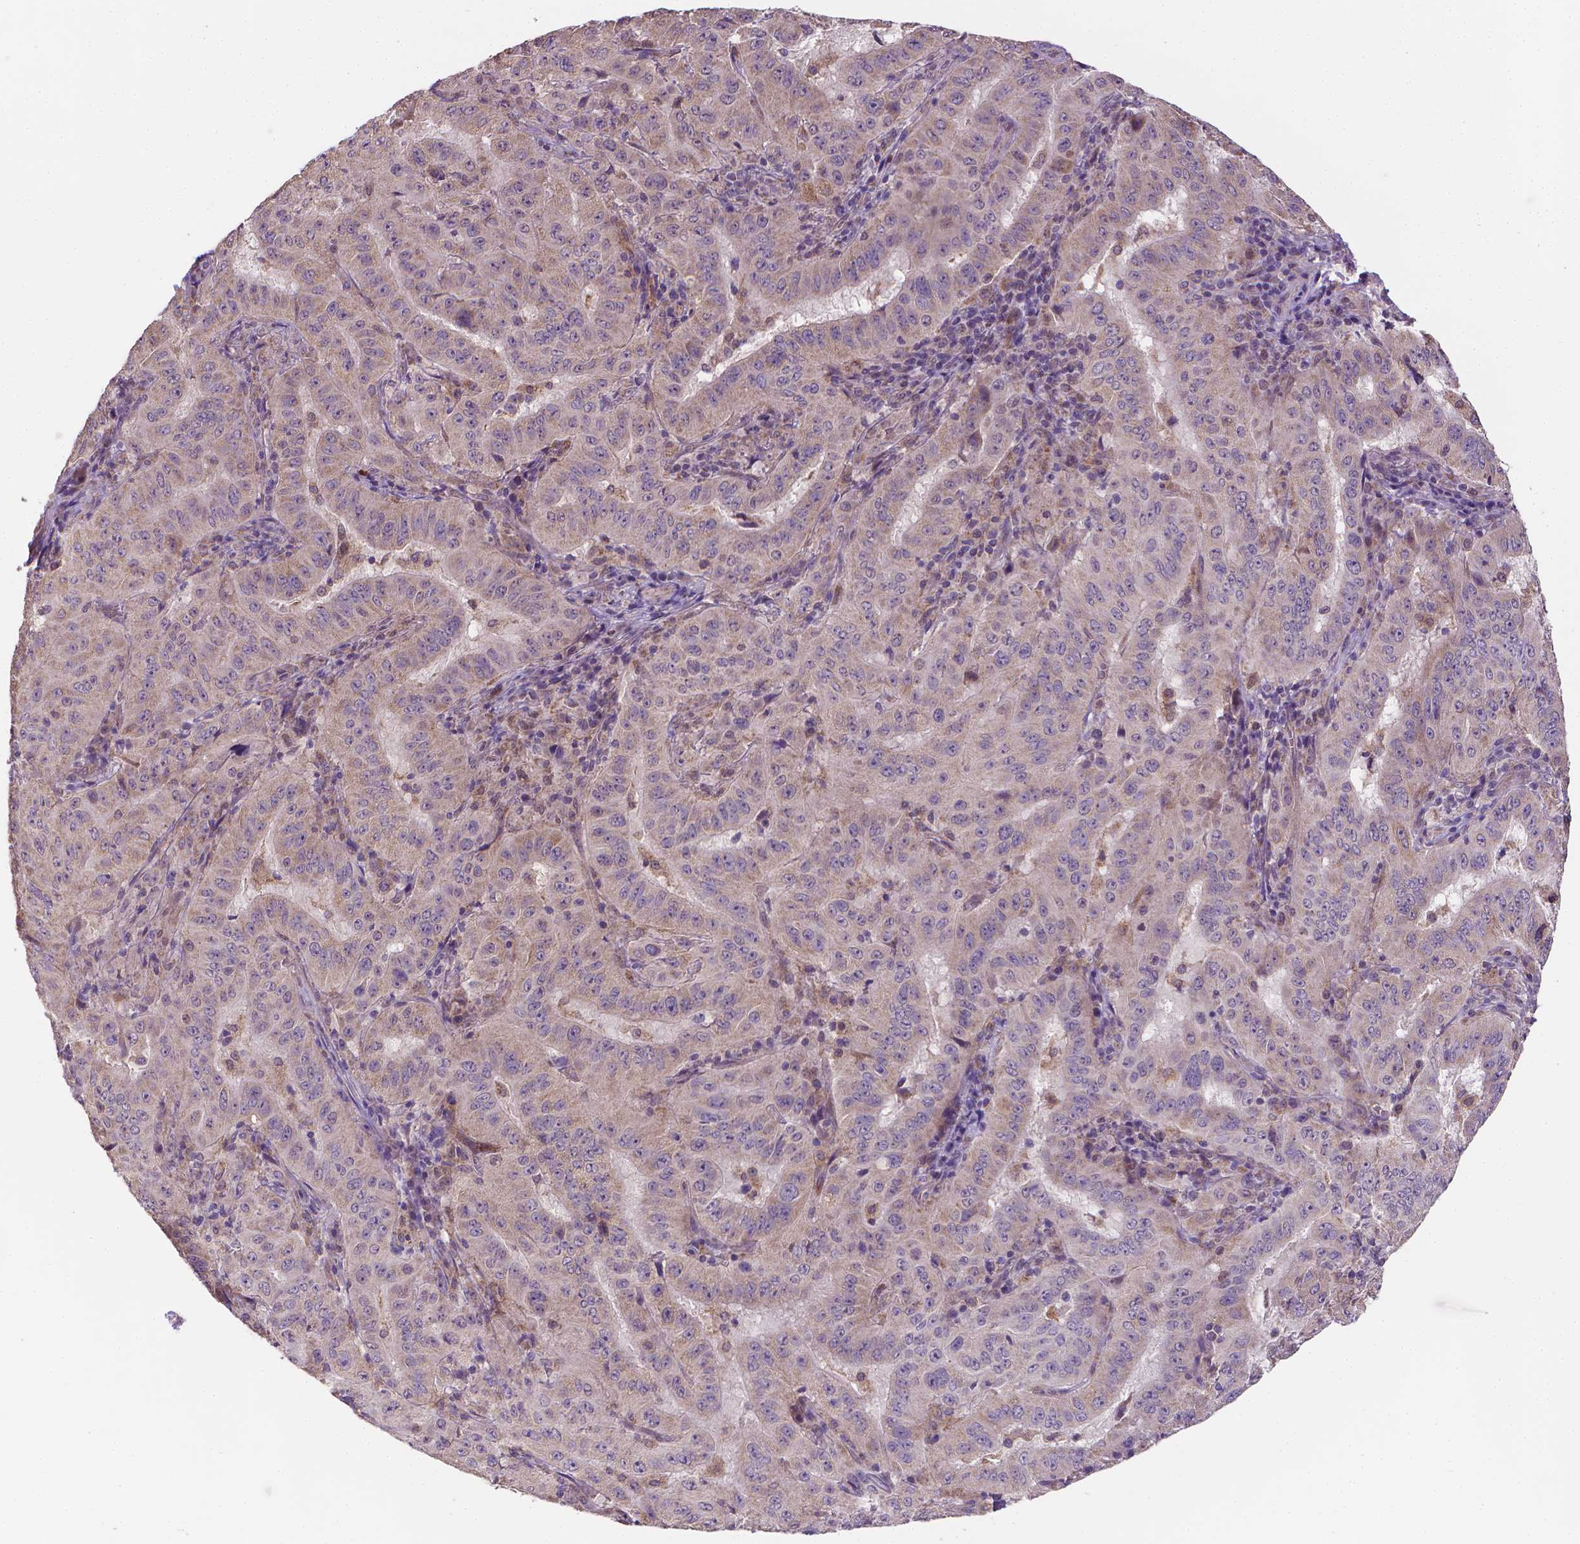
{"staining": {"intensity": "negative", "quantity": "none", "location": "none"}, "tissue": "pancreatic cancer", "cell_type": "Tumor cells", "image_type": "cancer", "snomed": [{"axis": "morphology", "description": "Adenocarcinoma, NOS"}, {"axis": "topography", "description": "Pancreas"}], "caption": "An image of human pancreatic cancer (adenocarcinoma) is negative for staining in tumor cells.", "gene": "GPR63", "patient": {"sex": "male", "age": 63}}